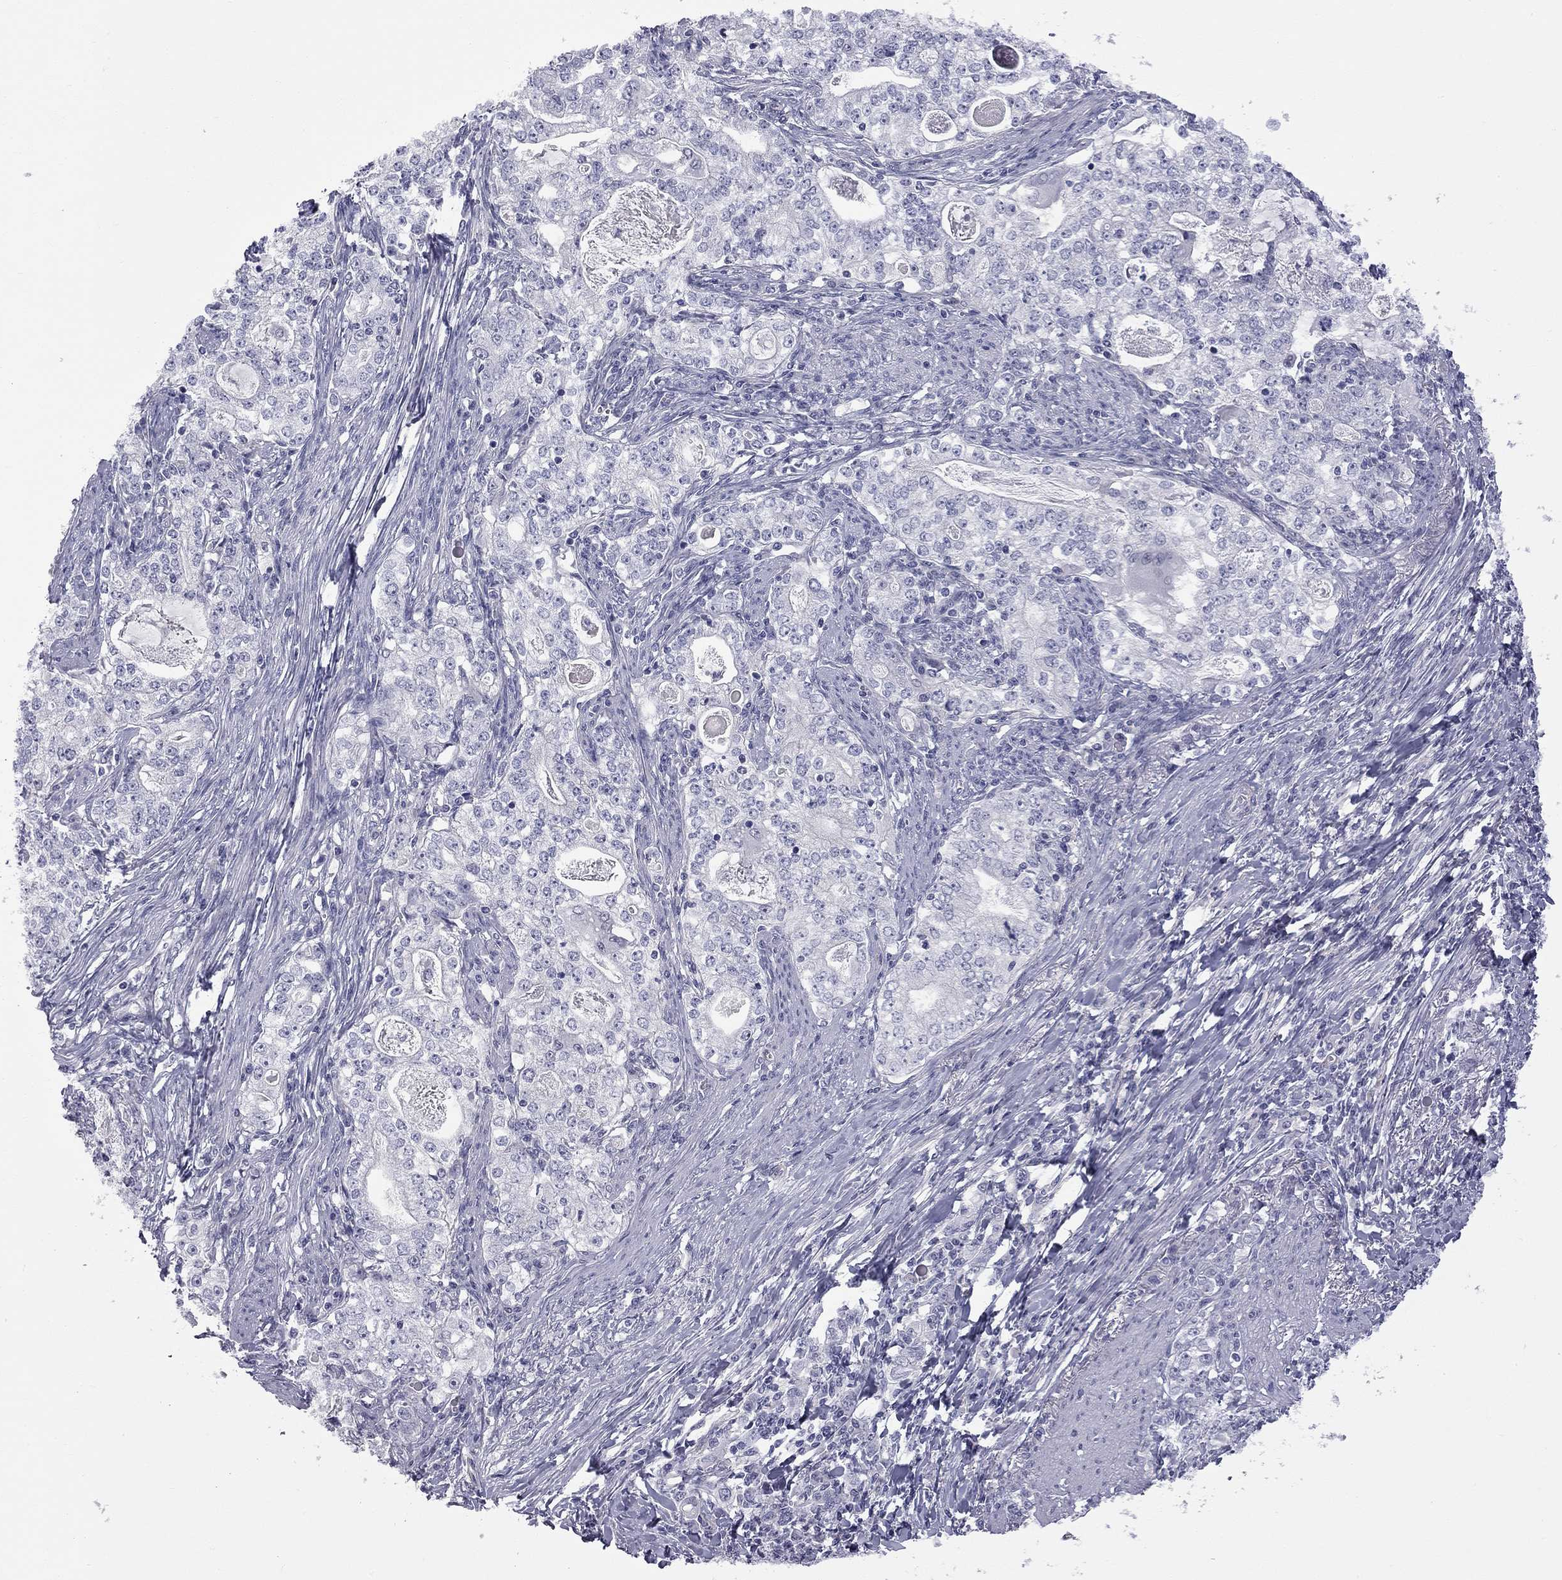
{"staining": {"intensity": "negative", "quantity": "none", "location": "none"}, "tissue": "stomach cancer", "cell_type": "Tumor cells", "image_type": "cancer", "snomed": [{"axis": "morphology", "description": "Adenocarcinoma, NOS"}, {"axis": "topography", "description": "Stomach, lower"}], "caption": "The immunohistochemistry (IHC) image has no significant expression in tumor cells of stomach cancer (adenocarcinoma) tissue.", "gene": "GSG1L", "patient": {"sex": "female", "age": 72}}